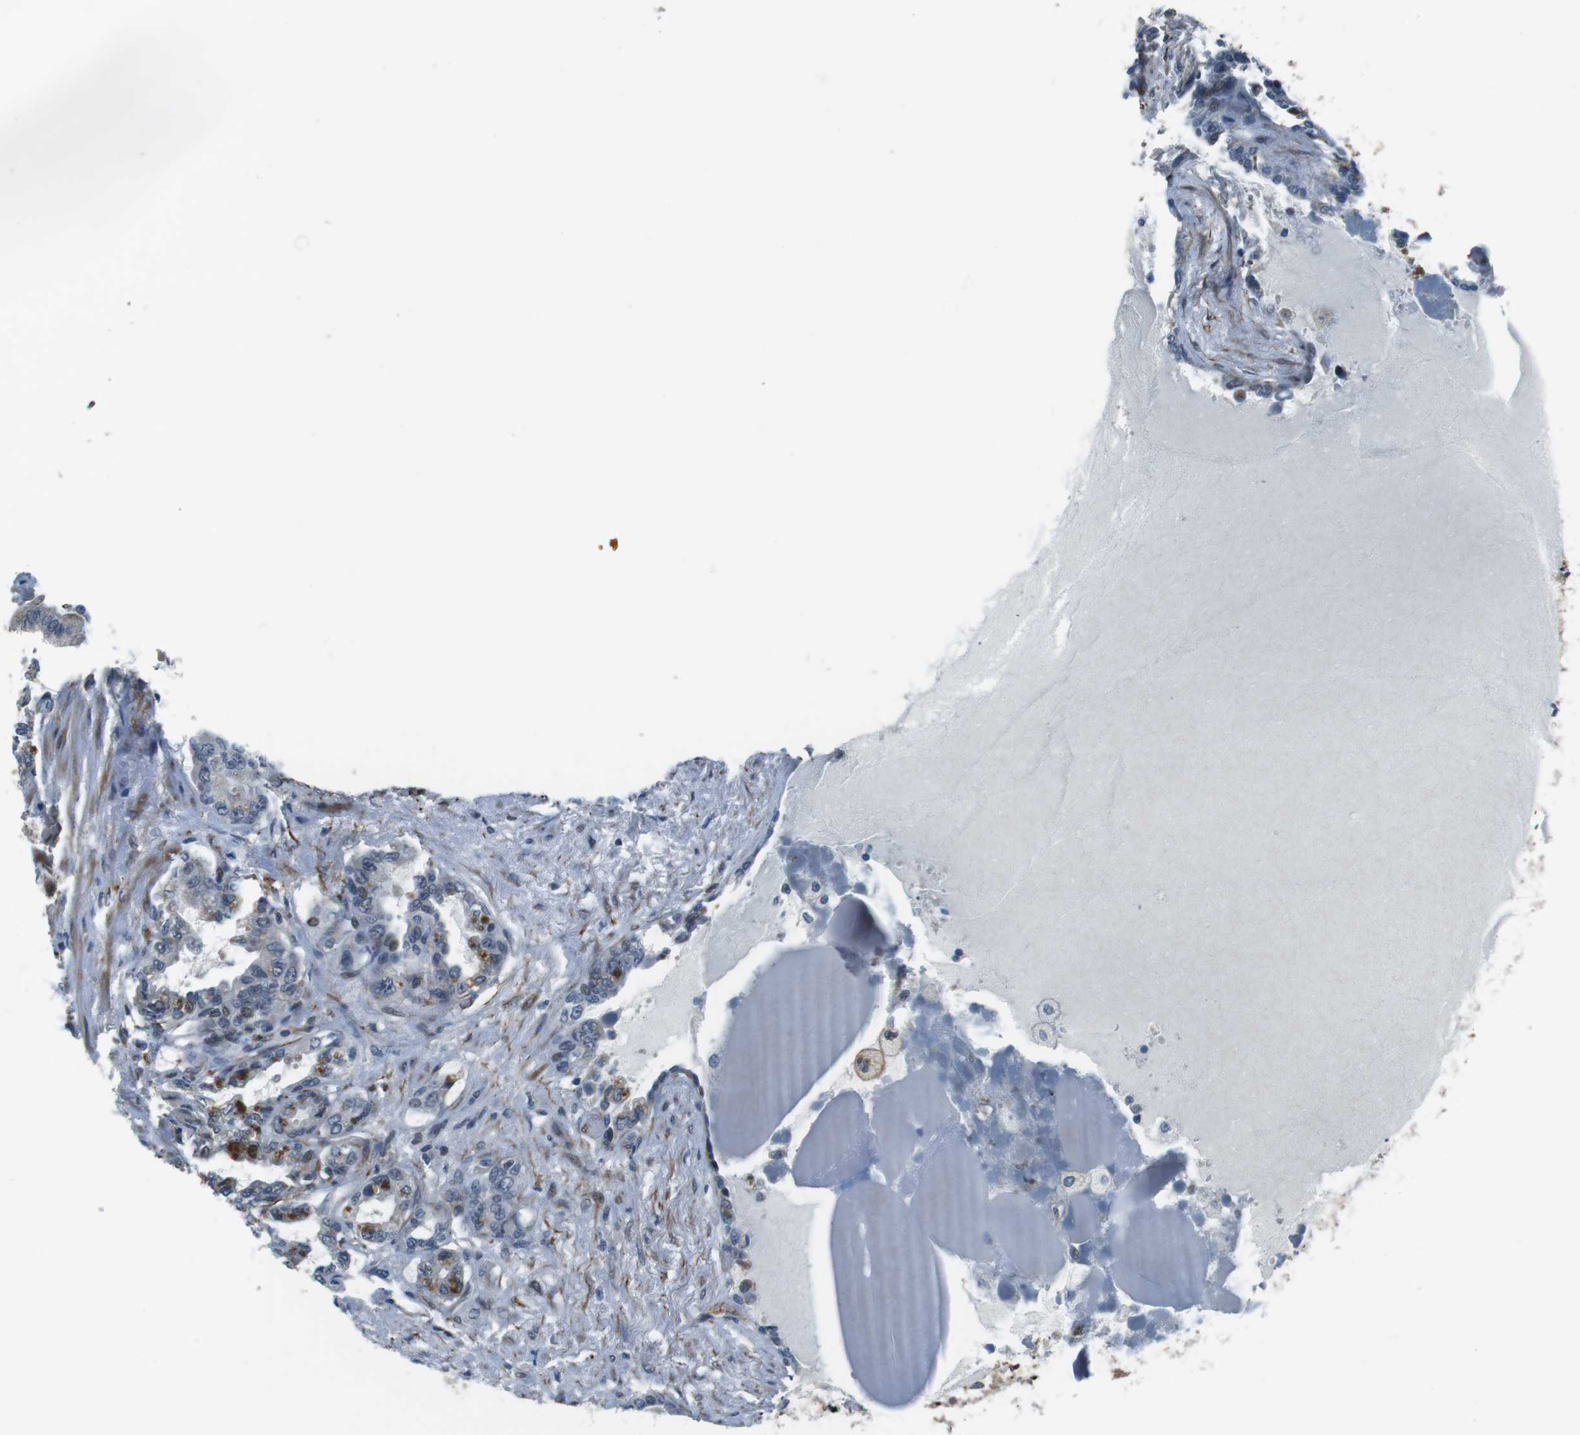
{"staining": {"intensity": "moderate", "quantity": "<25%", "location": "cytoplasmic/membranous"}, "tissue": "seminal vesicle", "cell_type": "Glandular cells", "image_type": "normal", "snomed": [{"axis": "morphology", "description": "Normal tissue, NOS"}, {"axis": "topography", "description": "Seminal veicle"}], "caption": "Immunohistochemical staining of normal human seminal vesicle exhibits moderate cytoplasmic/membranous protein expression in about <25% of glandular cells. The protein of interest is stained brown, and the nuclei are stained in blue (DAB IHC with brightfield microscopy, high magnification).", "gene": "LRRC49", "patient": {"sex": "male", "age": 61}}